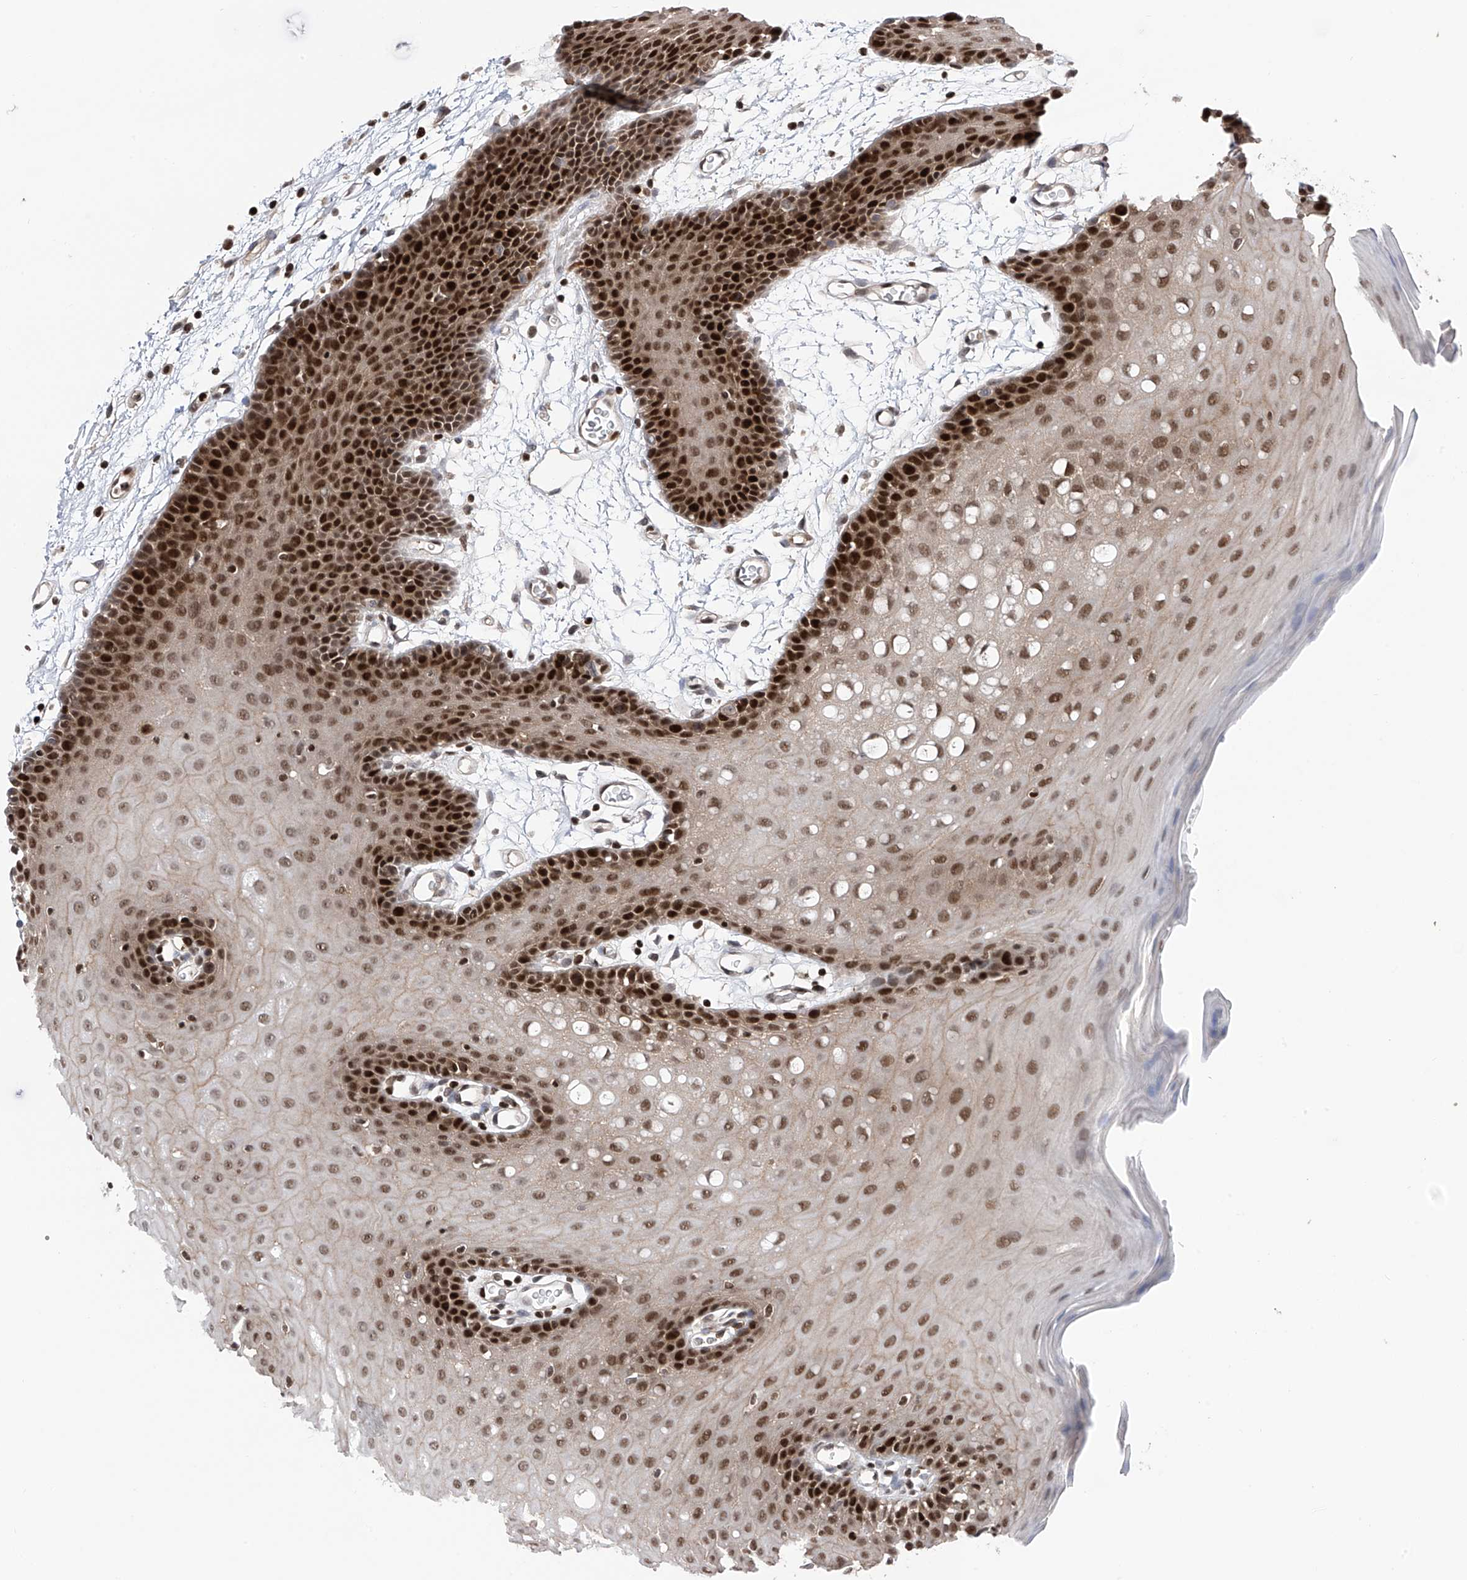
{"staining": {"intensity": "strong", "quantity": "25%-75%", "location": "cytoplasmic/membranous,nuclear"}, "tissue": "oral mucosa", "cell_type": "Squamous epithelial cells", "image_type": "normal", "snomed": [{"axis": "morphology", "description": "Normal tissue, NOS"}, {"axis": "topography", "description": "Skeletal muscle"}, {"axis": "topography", "description": "Oral tissue"}, {"axis": "topography", "description": "Salivary gland"}, {"axis": "topography", "description": "Peripheral nerve tissue"}], "caption": "Brown immunohistochemical staining in unremarkable human oral mucosa shows strong cytoplasmic/membranous,nuclear expression in approximately 25%-75% of squamous epithelial cells. Using DAB (3,3'-diaminobenzidine) (brown) and hematoxylin (blue) stains, captured at high magnification using brightfield microscopy.", "gene": "DNAJC9", "patient": {"sex": "male", "age": 54}}